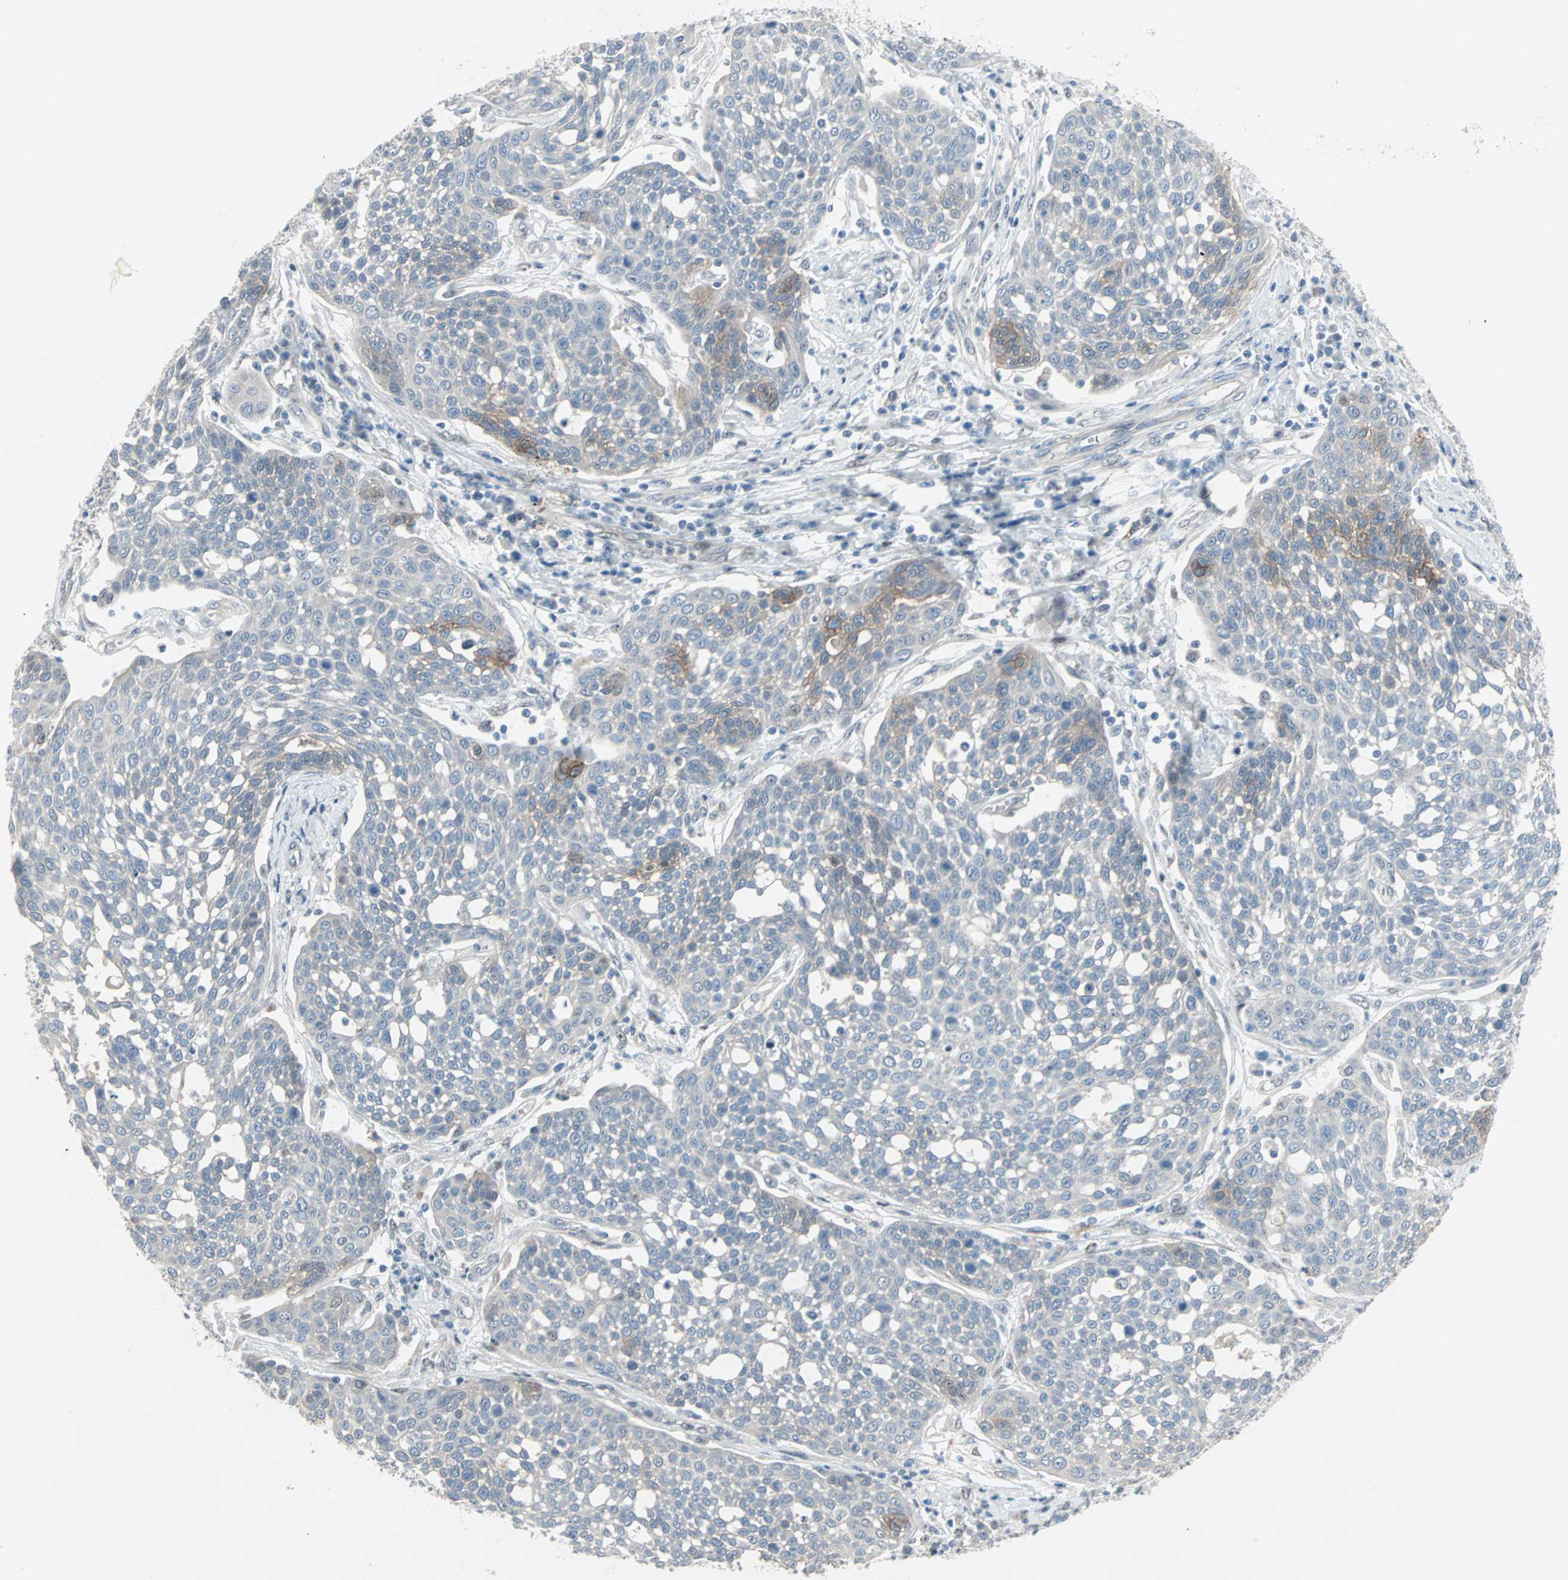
{"staining": {"intensity": "moderate", "quantity": "<25%", "location": "cytoplasmic/membranous"}, "tissue": "cervical cancer", "cell_type": "Tumor cells", "image_type": "cancer", "snomed": [{"axis": "morphology", "description": "Squamous cell carcinoma, NOS"}, {"axis": "topography", "description": "Cervix"}], "caption": "This micrograph shows IHC staining of human cervical squamous cell carcinoma, with low moderate cytoplasmic/membranous staining in approximately <25% of tumor cells.", "gene": "CAND2", "patient": {"sex": "female", "age": 34}}